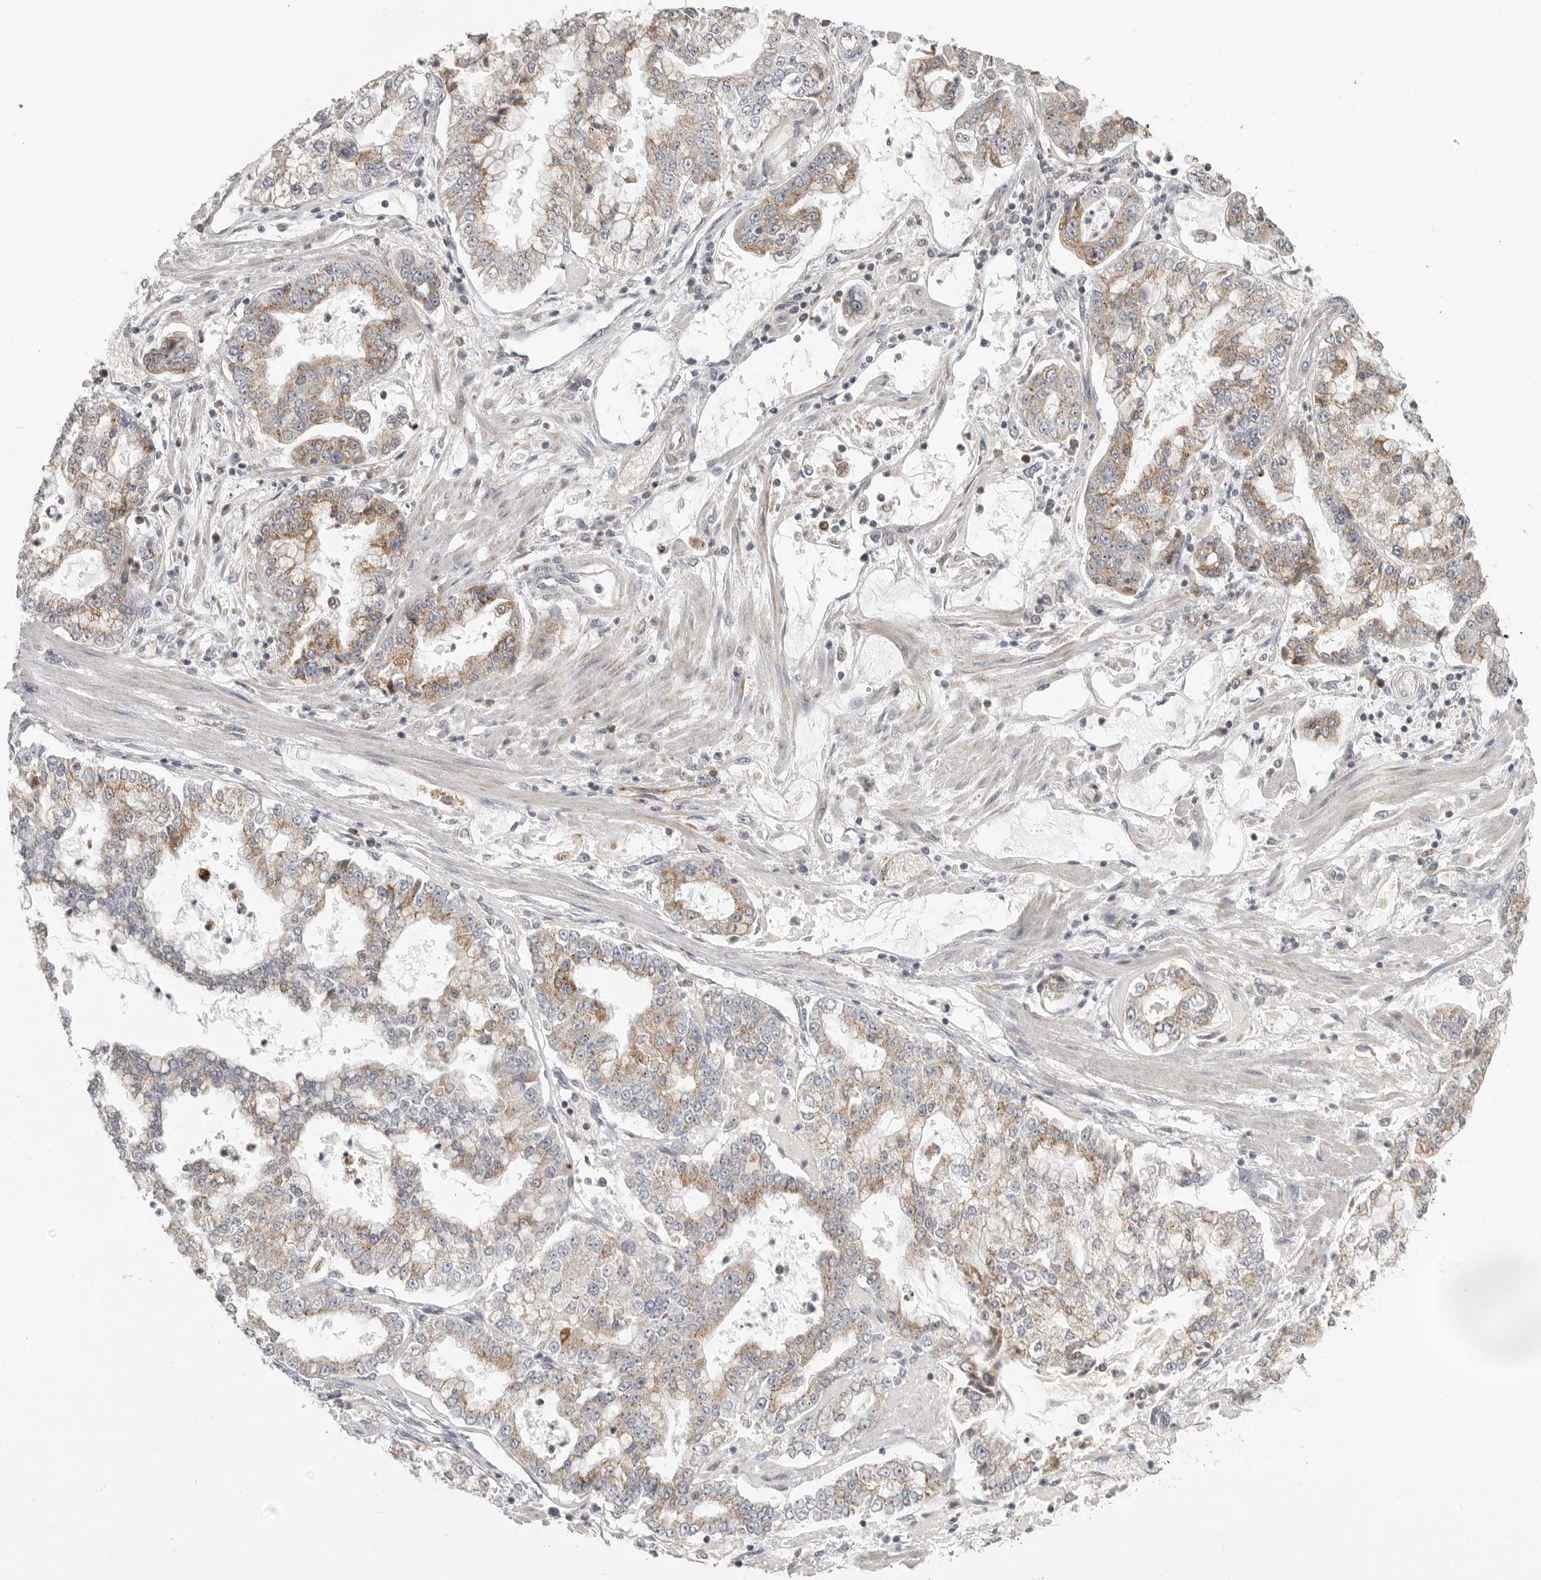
{"staining": {"intensity": "moderate", "quantity": "25%-75%", "location": "cytoplasmic/membranous"}, "tissue": "stomach cancer", "cell_type": "Tumor cells", "image_type": "cancer", "snomed": [{"axis": "morphology", "description": "Adenocarcinoma, NOS"}, {"axis": "topography", "description": "Stomach"}], "caption": "Adenocarcinoma (stomach) was stained to show a protein in brown. There is medium levels of moderate cytoplasmic/membranous staining in about 25%-75% of tumor cells. The protein is stained brown, and the nuclei are stained in blue (DAB (3,3'-diaminobenzidine) IHC with brightfield microscopy, high magnification).", "gene": "RXFP3", "patient": {"sex": "male", "age": 76}}